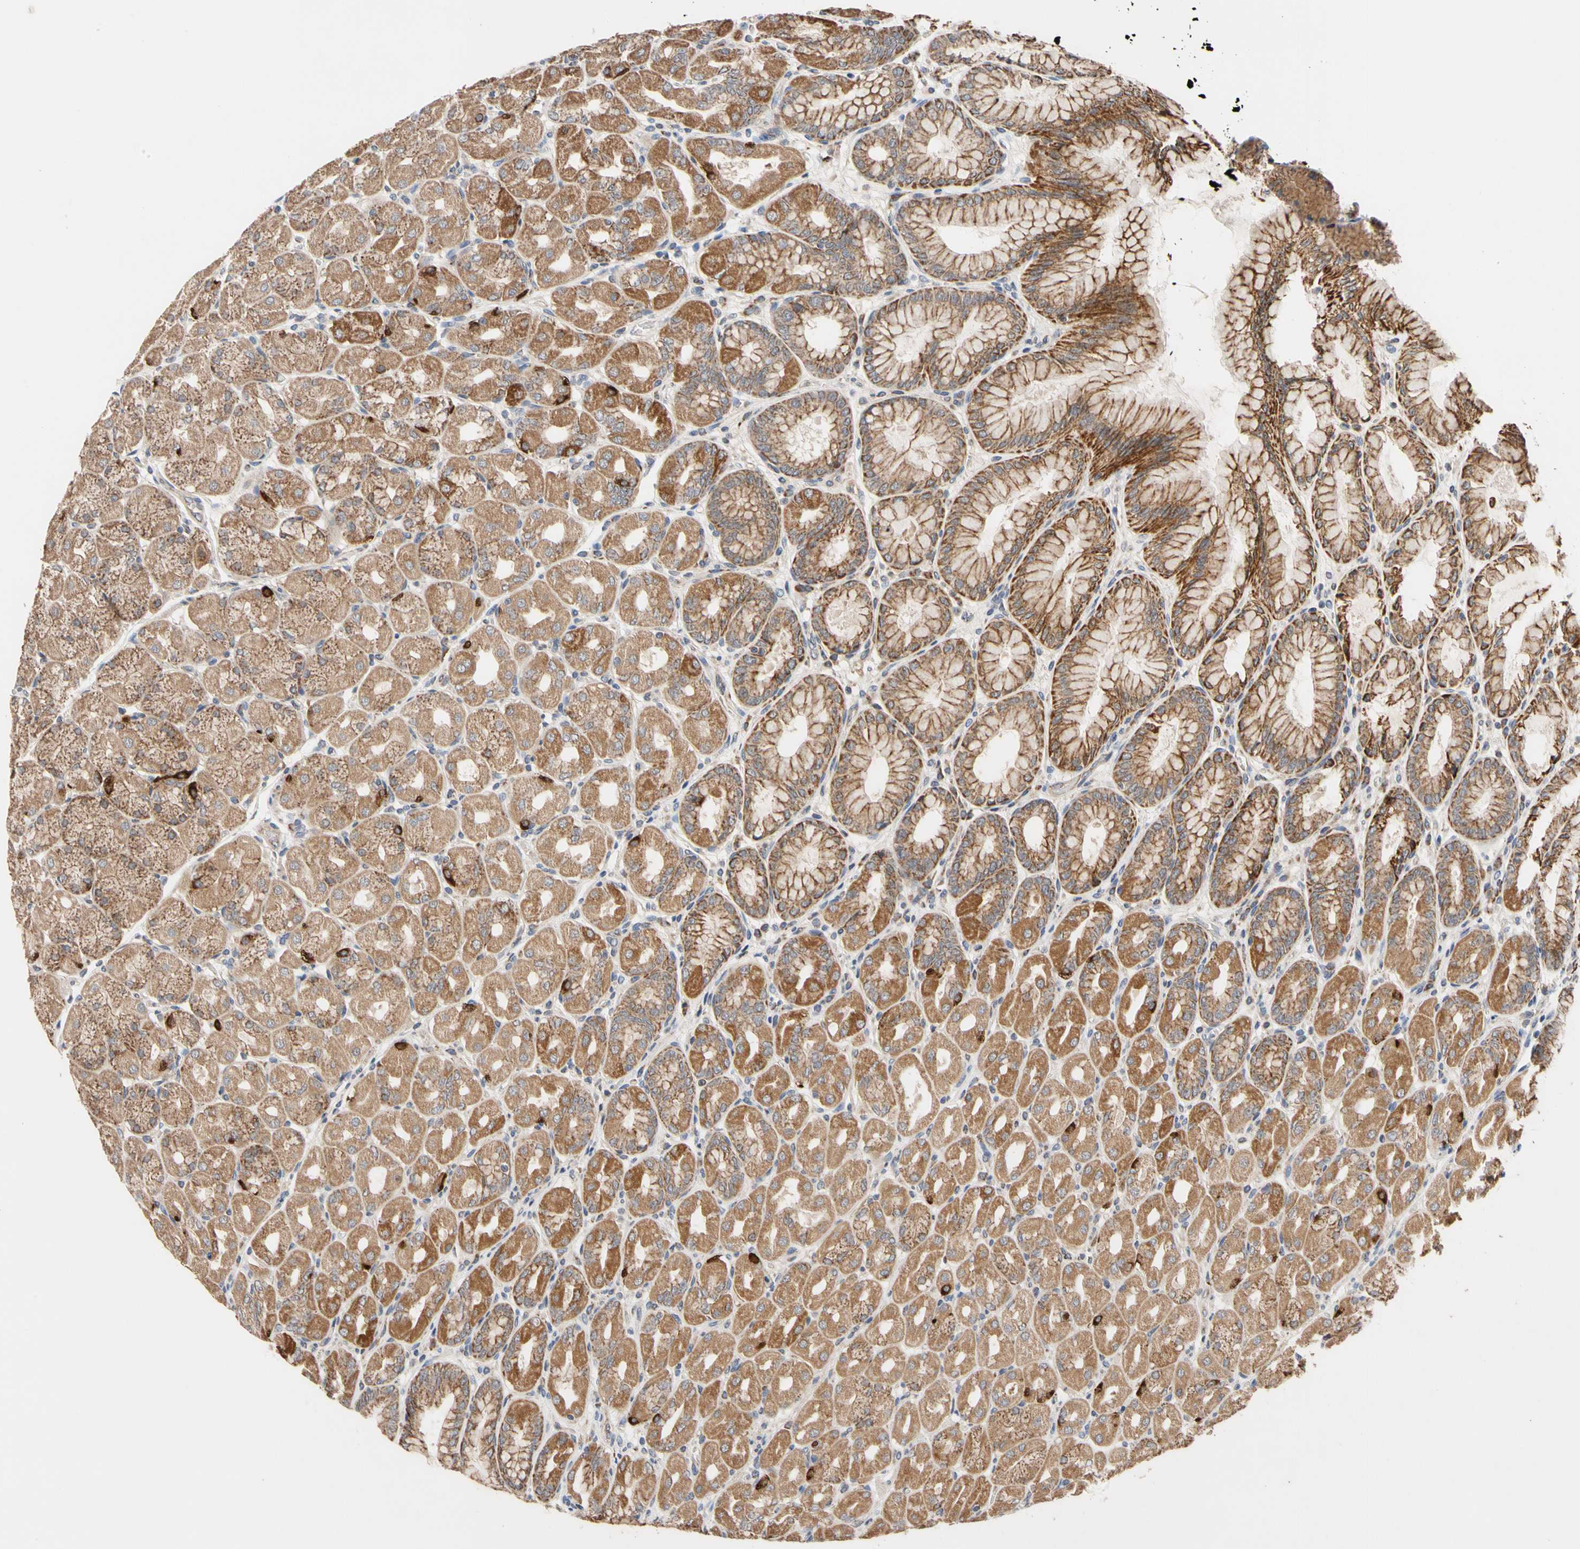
{"staining": {"intensity": "strong", "quantity": ">75%", "location": "cytoplasmic/membranous"}, "tissue": "stomach", "cell_type": "Glandular cells", "image_type": "normal", "snomed": [{"axis": "morphology", "description": "Normal tissue, NOS"}, {"axis": "topography", "description": "Stomach, upper"}], "caption": "Strong cytoplasmic/membranous expression is identified in approximately >75% of glandular cells in unremarkable stomach. (DAB = brown stain, brightfield microscopy at high magnification).", "gene": "GPD2", "patient": {"sex": "female", "age": 56}}